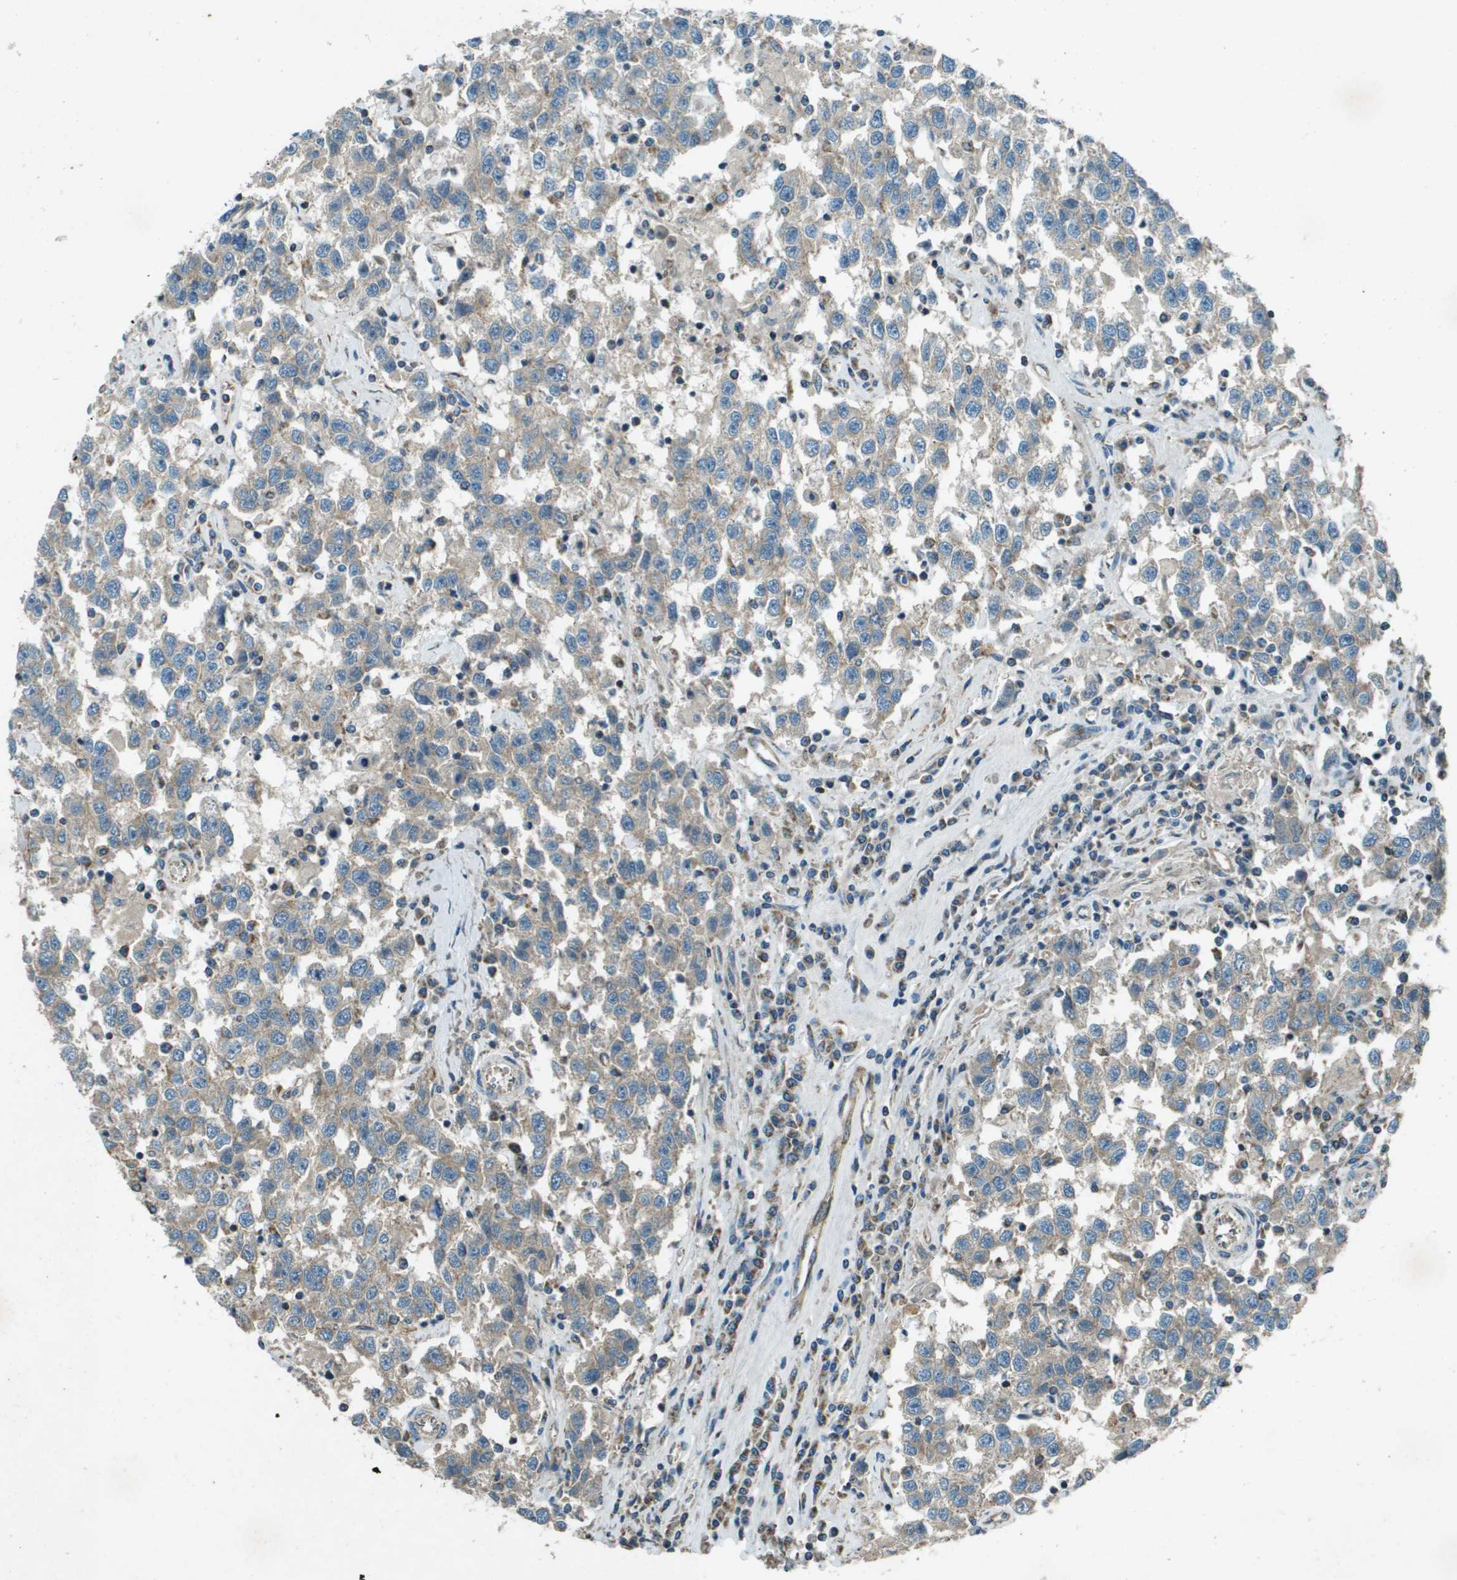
{"staining": {"intensity": "weak", "quantity": "25%-75%", "location": "cytoplasmic/membranous"}, "tissue": "testis cancer", "cell_type": "Tumor cells", "image_type": "cancer", "snomed": [{"axis": "morphology", "description": "Seminoma, NOS"}, {"axis": "topography", "description": "Testis"}], "caption": "Immunohistochemical staining of human testis seminoma shows low levels of weak cytoplasmic/membranous positivity in approximately 25%-75% of tumor cells. The protein of interest is shown in brown color, while the nuclei are stained blue.", "gene": "MIGA1", "patient": {"sex": "male", "age": 41}}